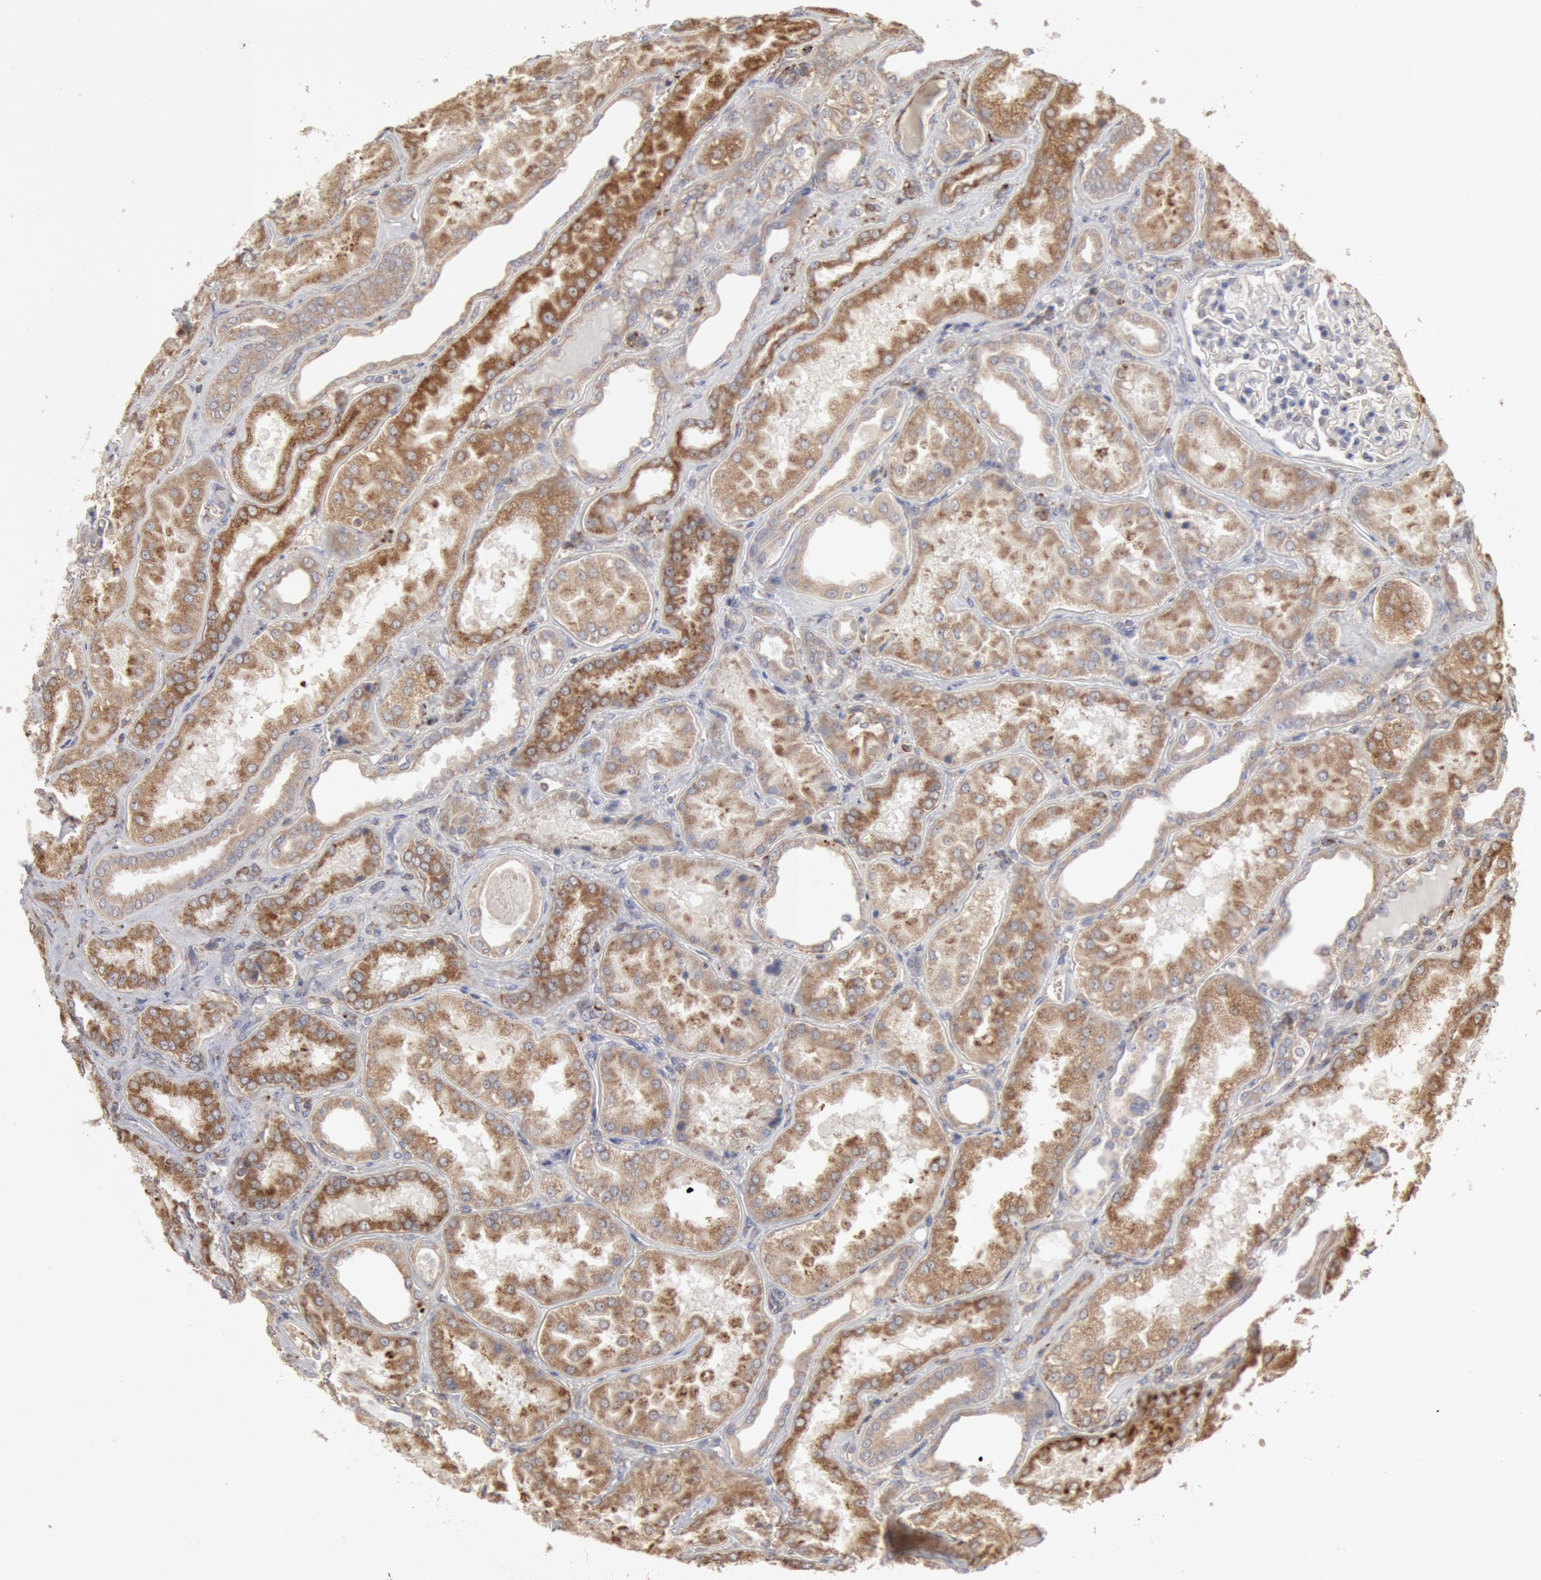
{"staining": {"intensity": "negative", "quantity": "none", "location": "none"}, "tissue": "kidney", "cell_type": "Cells in glomeruli", "image_type": "normal", "snomed": [{"axis": "morphology", "description": "Normal tissue, NOS"}, {"axis": "topography", "description": "Kidney"}], "caption": "Kidney was stained to show a protein in brown. There is no significant expression in cells in glomeruli. Nuclei are stained in blue.", "gene": "OSBPL8", "patient": {"sex": "female", "age": 56}}